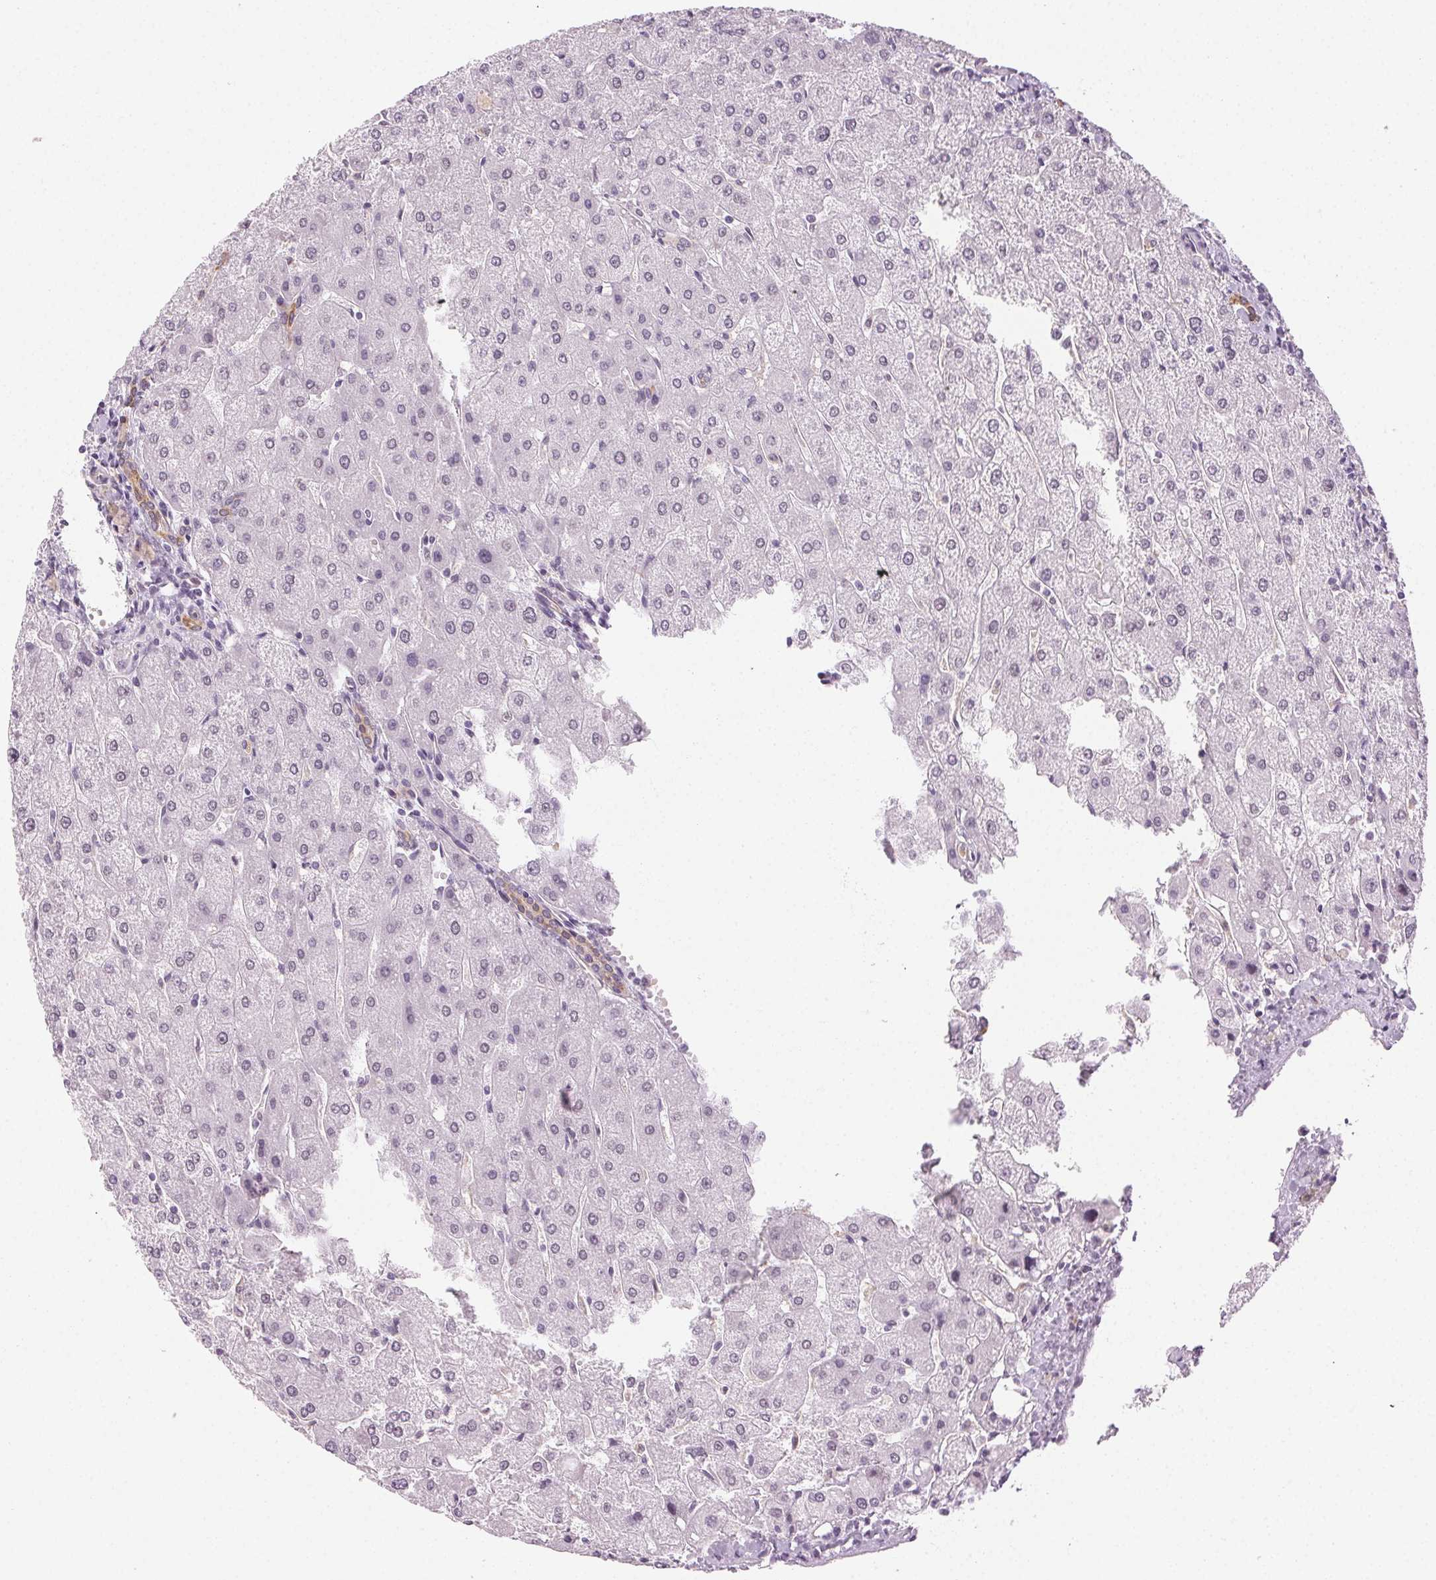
{"staining": {"intensity": "weak", "quantity": ">75%", "location": "cytoplasmic/membranous"}, "tissue": "liver", "cell_type": "Cholangiocytes", "image_type": "normal", "snomed": [{"axis": "morphology", "description": "Normal tissue, NOS"}, {"axis": "topography", "description": "Liver"}], "caption": "Cholangiocytes demonstrate low levels of weak cytoplasmic/membranous staining in approximately >75% of cells in normal liver.", "gene": "AIF1L", "patient": {"sex": "male", "age": 67}}